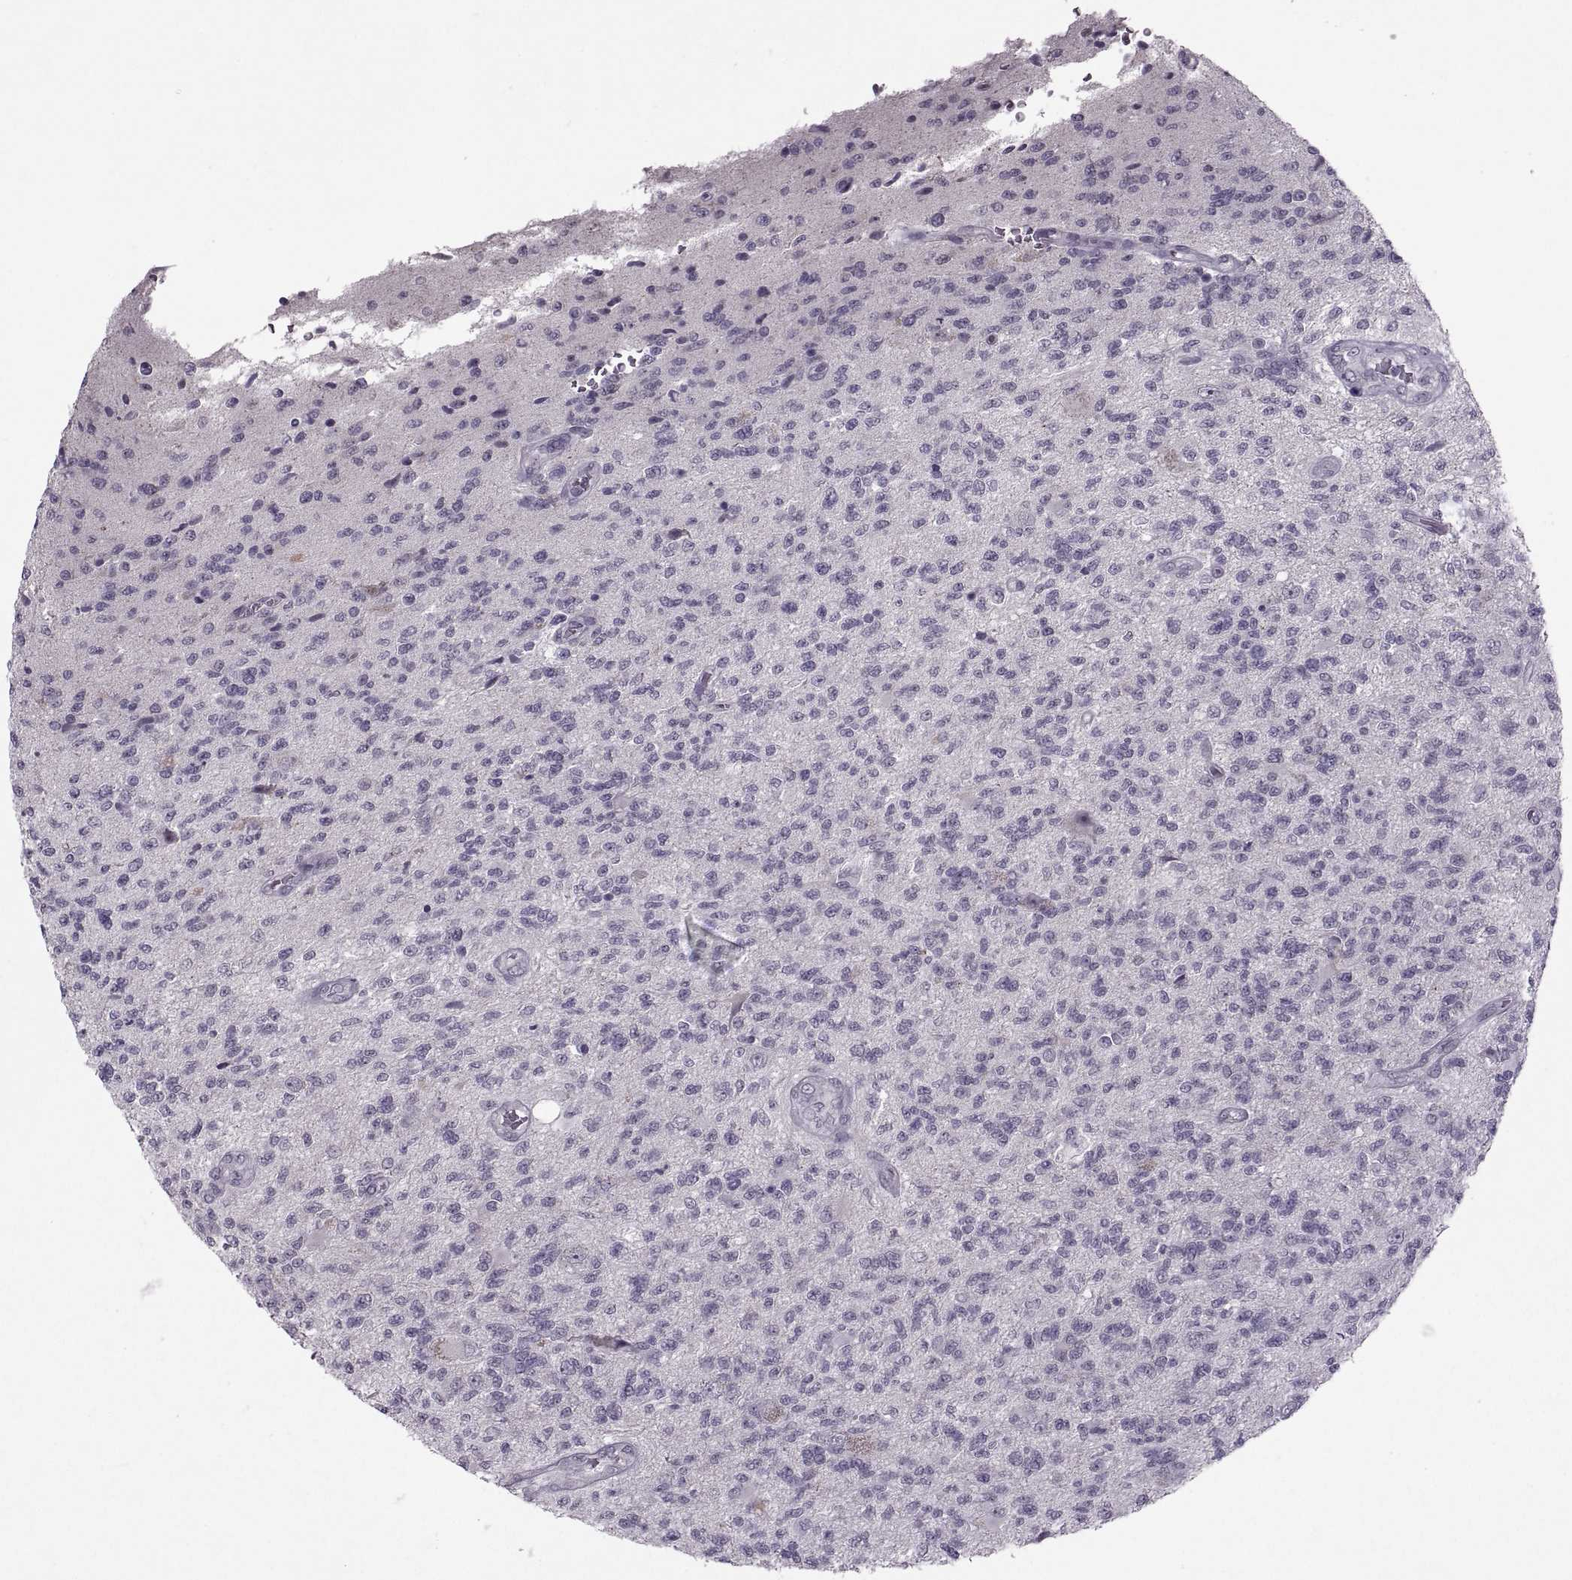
{"staining": {"intensity": "negative", "quantity": "none", "location": "none"}, "tissue": "glioma", "cell_type": "Tumor cells", "image_type": "cancer", "snomed": [{"axis": "morphology", "description": "Glioma, malignant, High grade"}, {"axis": "topography", "description": "Brain"}], "caption": "An image of human high-grade glioma (malignant) is negative for staining in tumor cells.", "gene": "MGAT4D", "patient": {"sex": "male", "age": 56}}